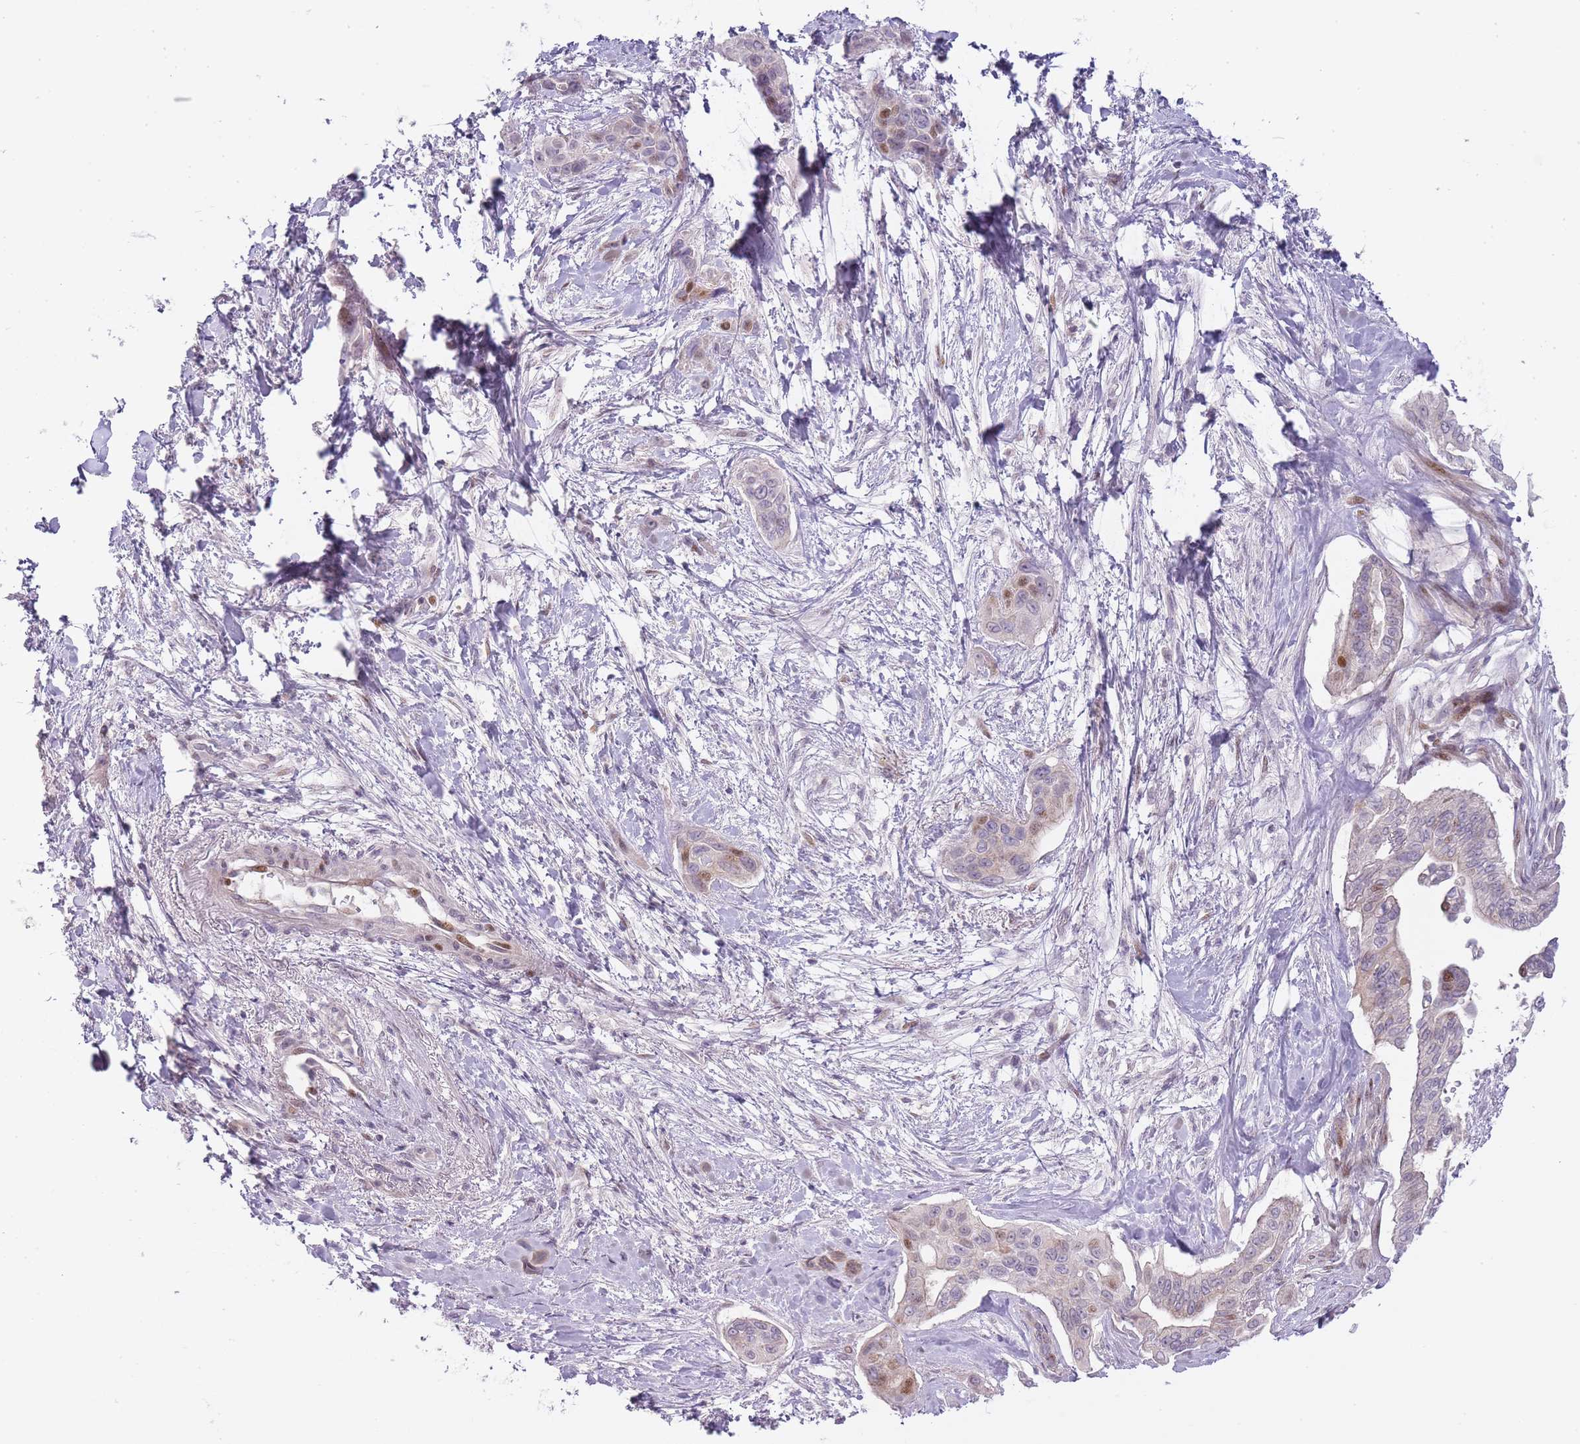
{"staining": {"intensity": "moderate", "quantity": "<25%", "location": "nuclear"}, "tissue": "pancreatic cancer", "cell_type": "Tumor cells", "image_type": "cancer", "snomed": [{"axis": "morphology", "description": "Adenocarcinoma, NOS"}, {"axis": "topography", "description": "Pancreas"}], "caption": "Brown immunohistochemical staining in pancreatic cancer reveals moderate nuclear expression in approximately <25% of tumor cells.", "gene": "OGG1", "patient": {"sex": "male", "age": 72}}